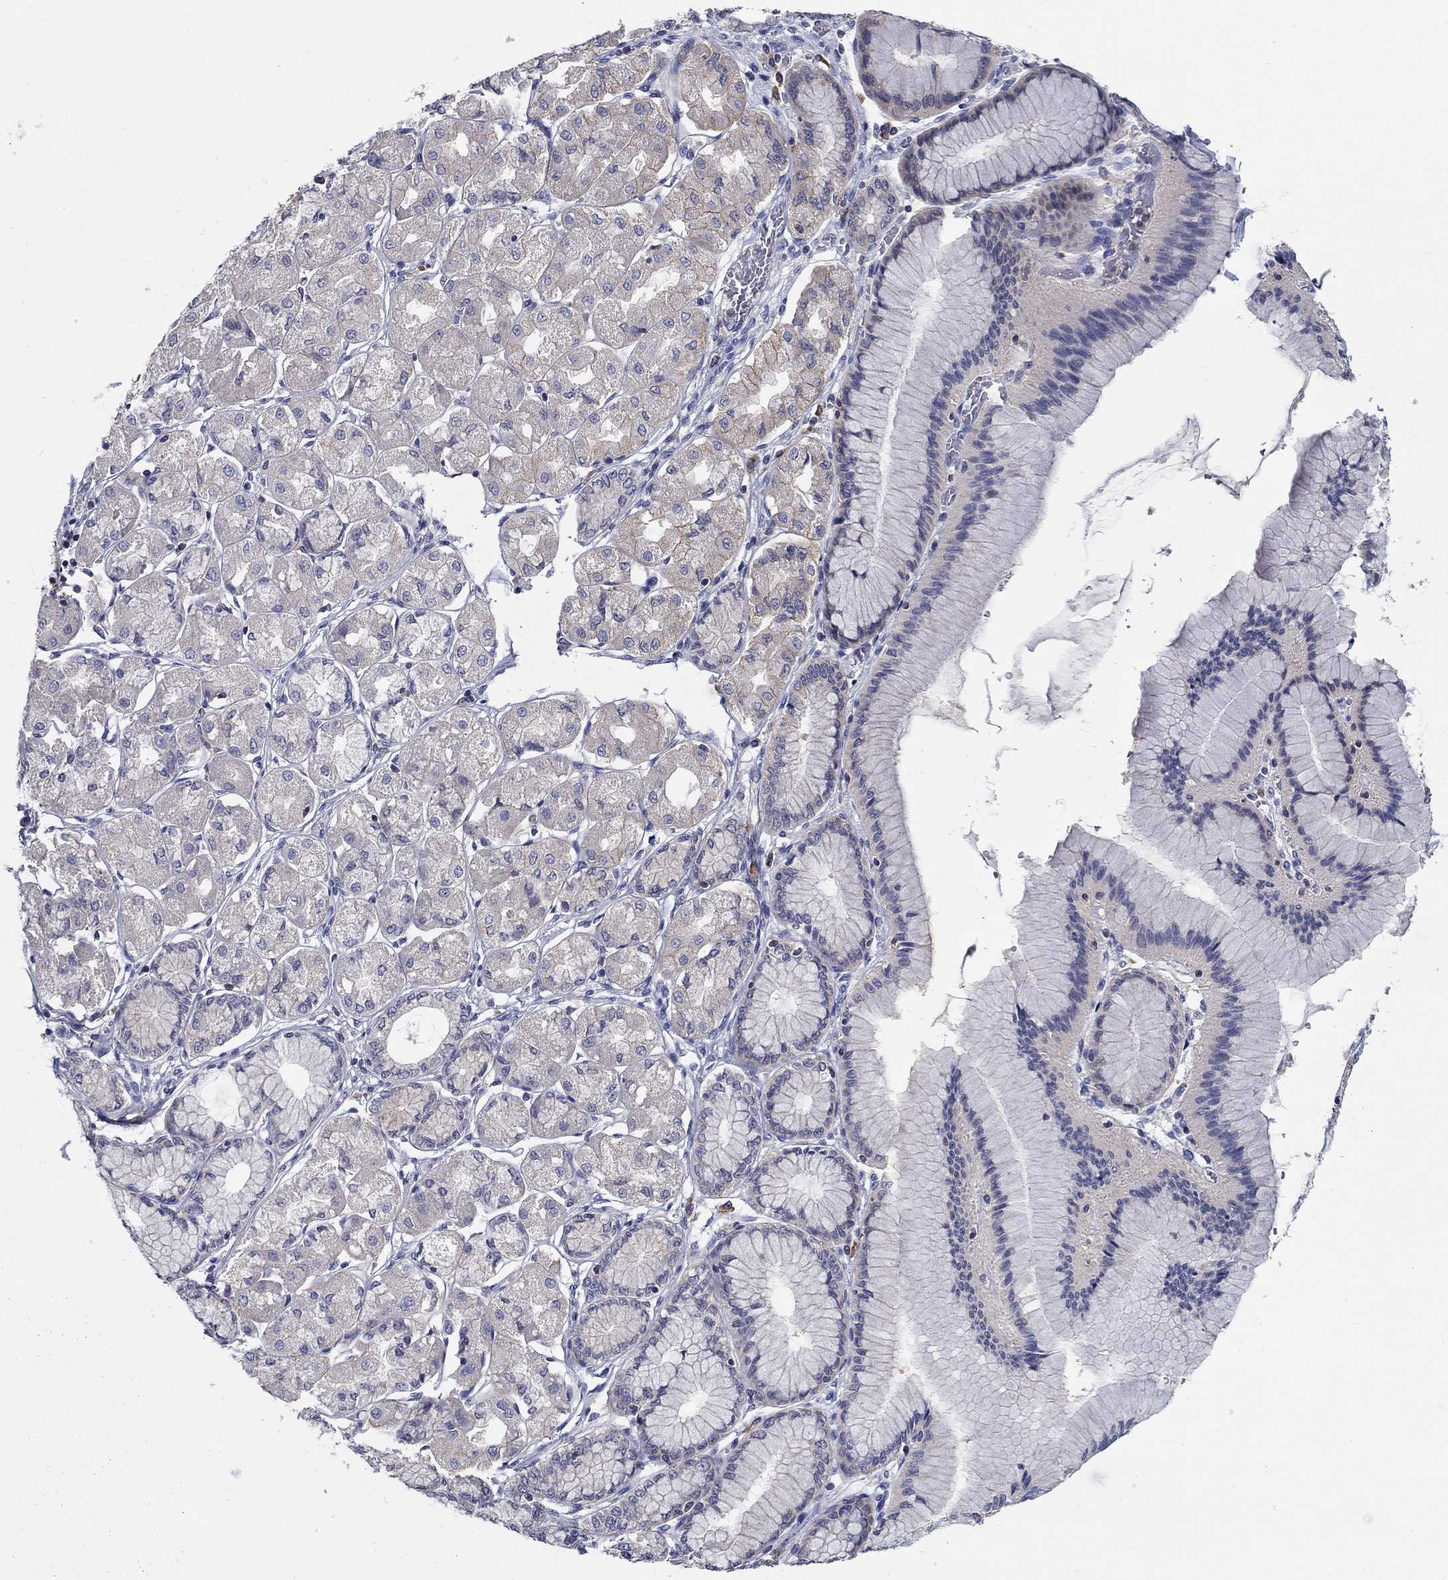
{"staining": {"intensity": "negative", "quantity": "none", "location": "none"}, "tissue": "stomach cancer", "cell_type": "Tumor cells", "image_type": "cancer", "snomed": [{"axis": "morphology", "description": "Normal tissue, NOS"}, {"axis": "morphology", "description": "Adenocarcinoma, NOS"}, {"axis": "morphology", "description": "Adenocarcinoma, High grade"}, {"axis": "topography", "description": "Stomach, upper"}, {"axis": "topography", "description": "Stomach"}], "caption": "DAB (3,3'-diaminobenzidine) immunohistochemical staining of human stomach cancer (adenocarcinoma) exhibits no significant staining in tumor cells.", "gene": "POU2F2", "patient": {"sex": "female", "age": 65}}